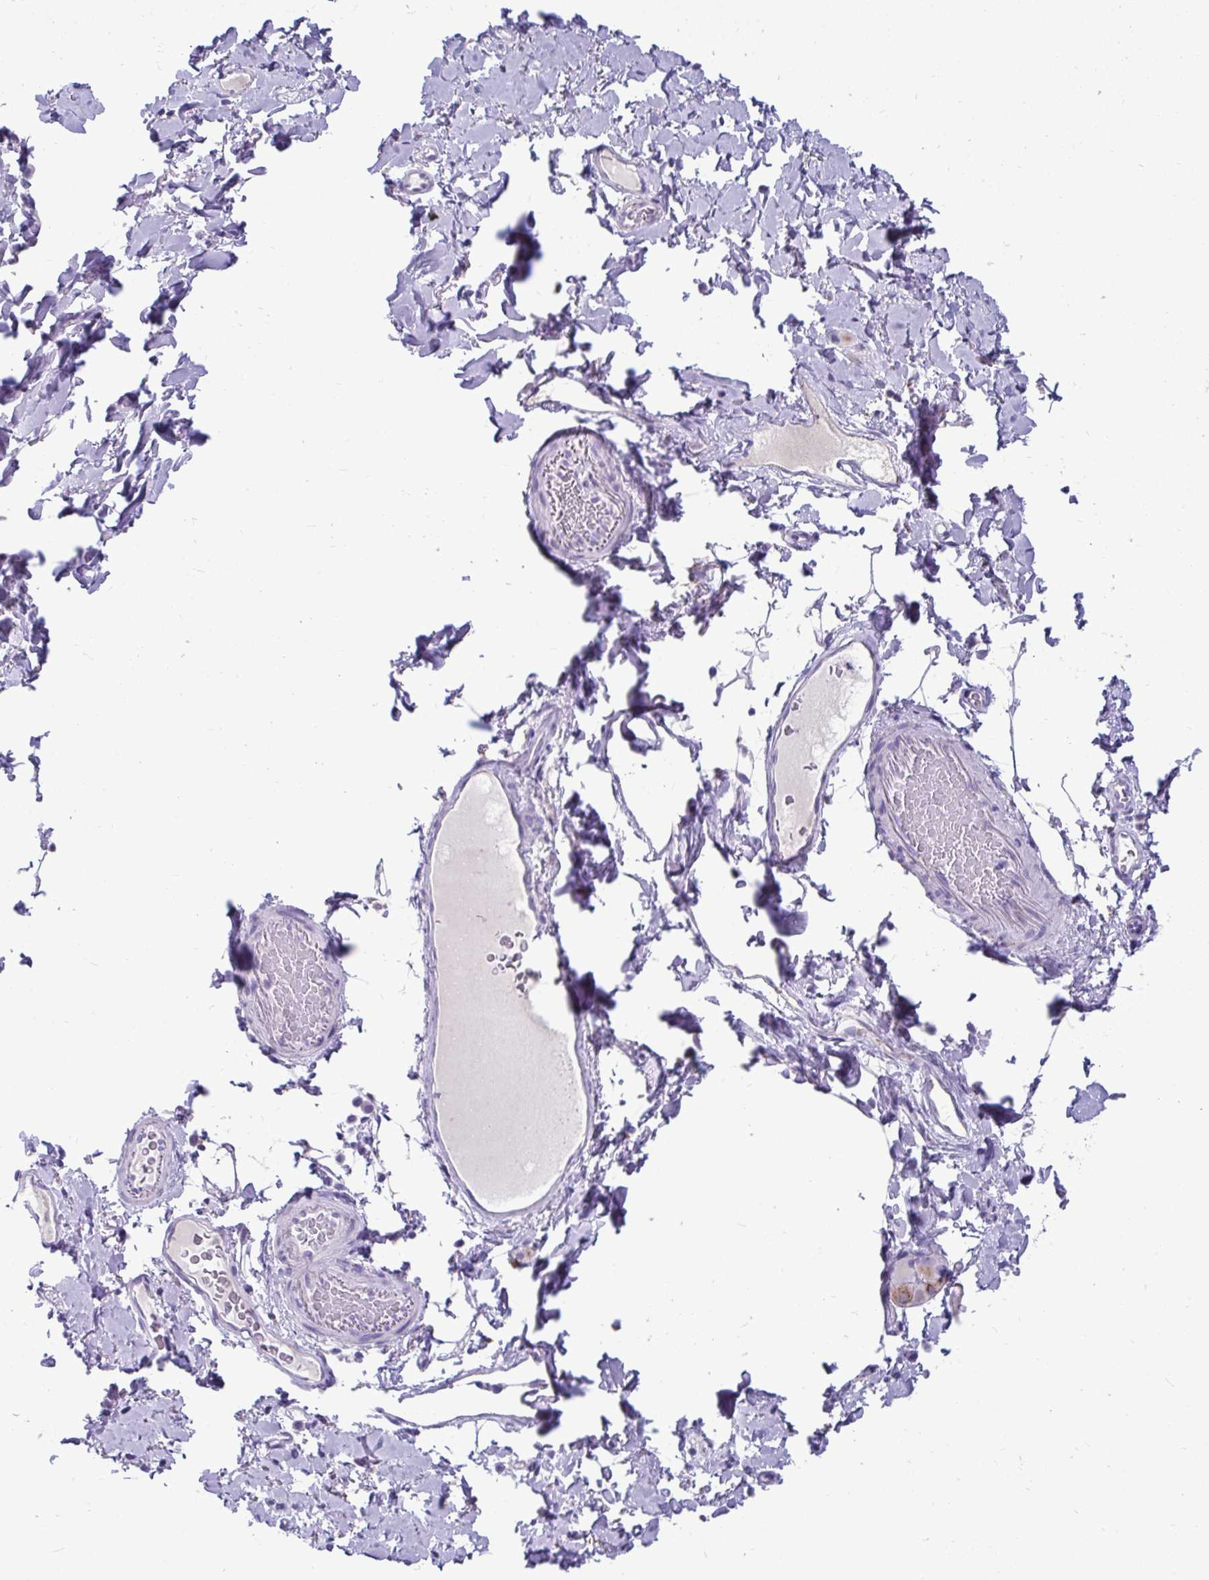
{"staining": {"intensity": "negative", "quantity": "none", "location": "none"}, "tissue": "smooth muscle", "cell_type": "Smooth muscle cells", "image_type": "normal", "snomed": [{"axis": "morphology", "description": "Normal tissue, NOS"}, {"axis": "topography", "description": "Smooth muscle"}, {"axis": "topography", "description": "Colon"}], "caption": "IHC micrograph of unremarkable smooth muscle: smooth muscle stained with DAB demonstrates no significant protein expression in smooth muscle cells.", "gene": "CTSZ", "patient": {"sex": "male", "age": 73}}